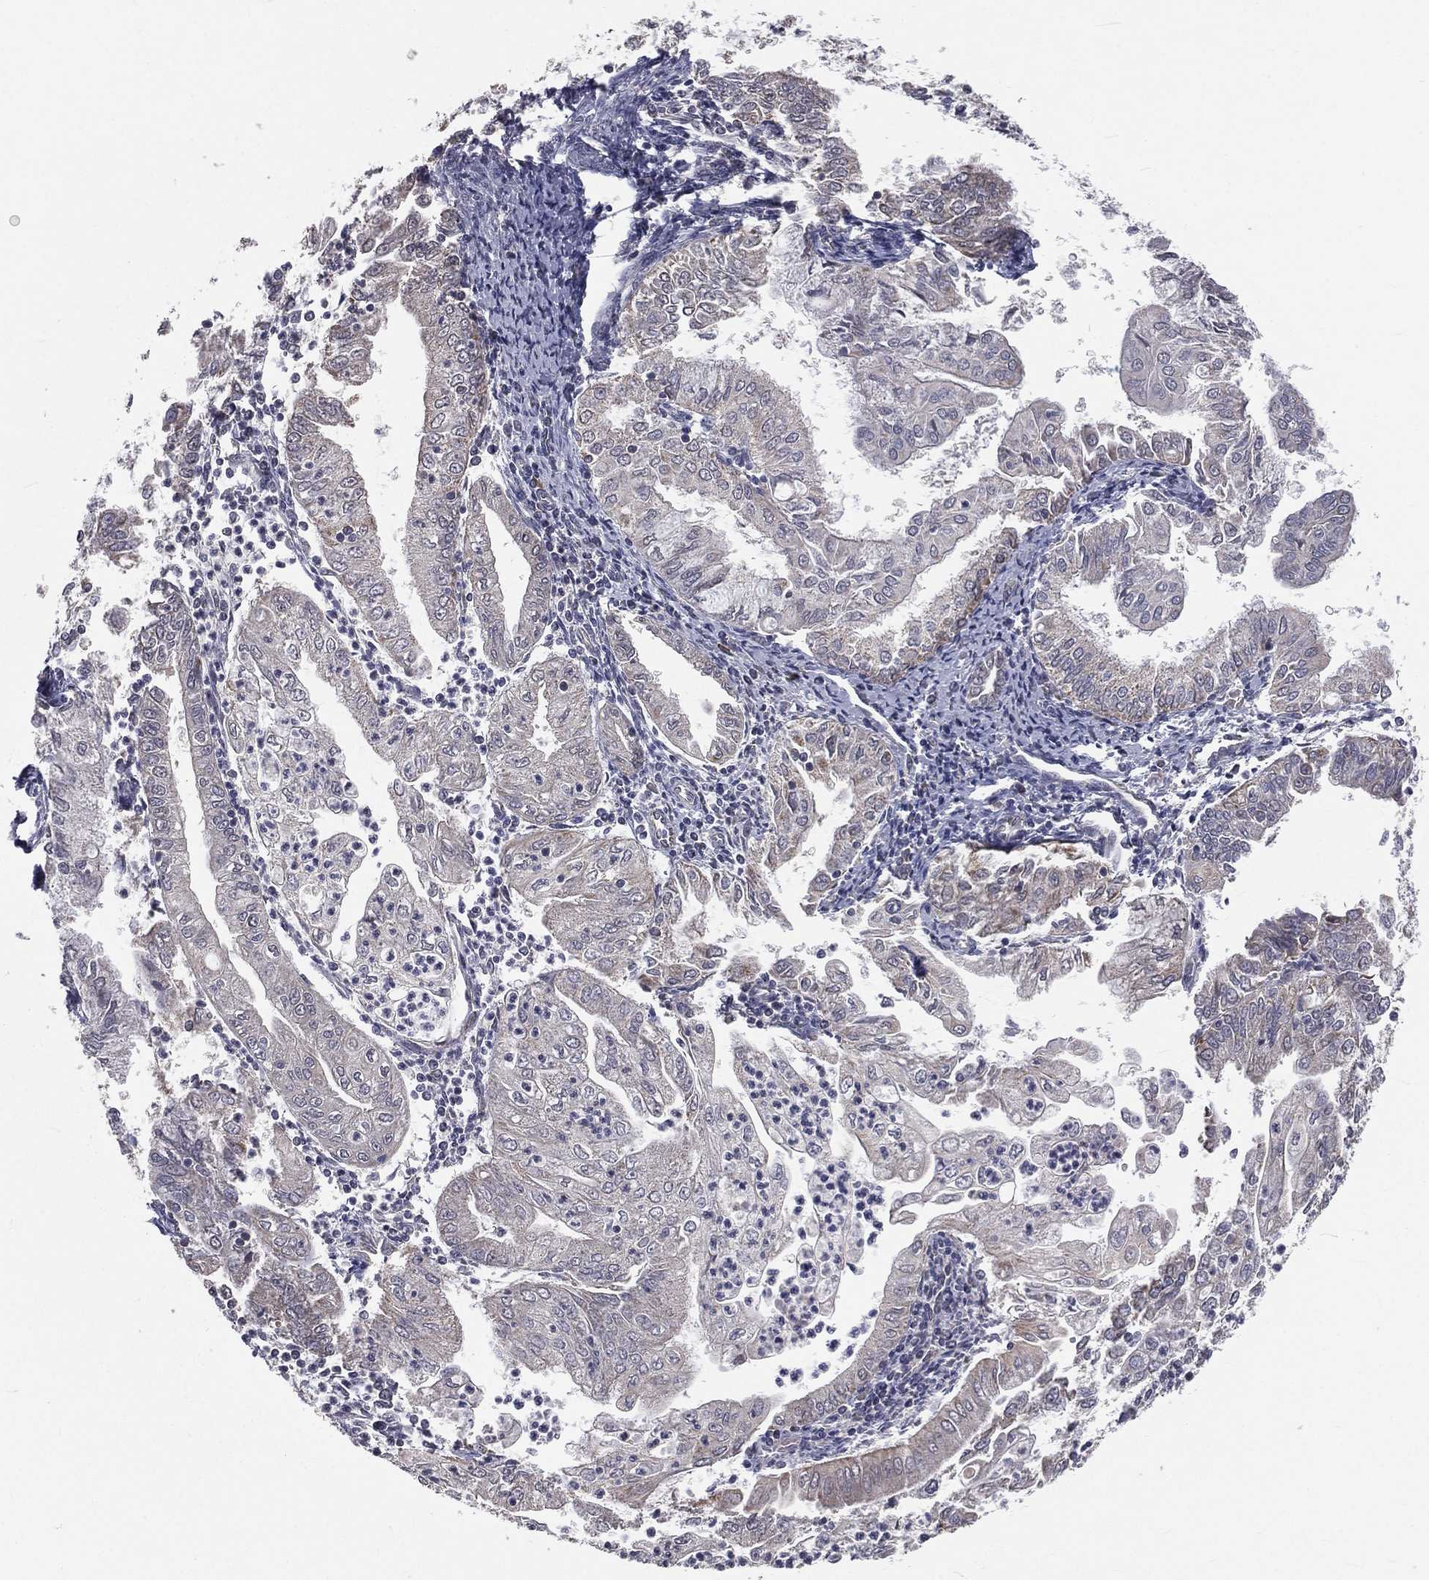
{"staining": {"intensity": "negative", "quantity": "none", "location": "none"}, "tissue": "endometrial cancer", "cell_type": "Tumor cells", "image_type": "cancer", "snomed": [{"axis": "morphology", "description": "Adenocarcinoma, NOS"}, {"axis": "topography", "description": "Endometrium"}], "caption": "Histopathology image shows no significant protein expression in tumor cells of endometrial adenocarcinoma. (Immunohistochemistry (ihc), brightfield microscopy, high magnification).", "gene": "MRPL46", "patient": {"sex": "female", "age": 56}}